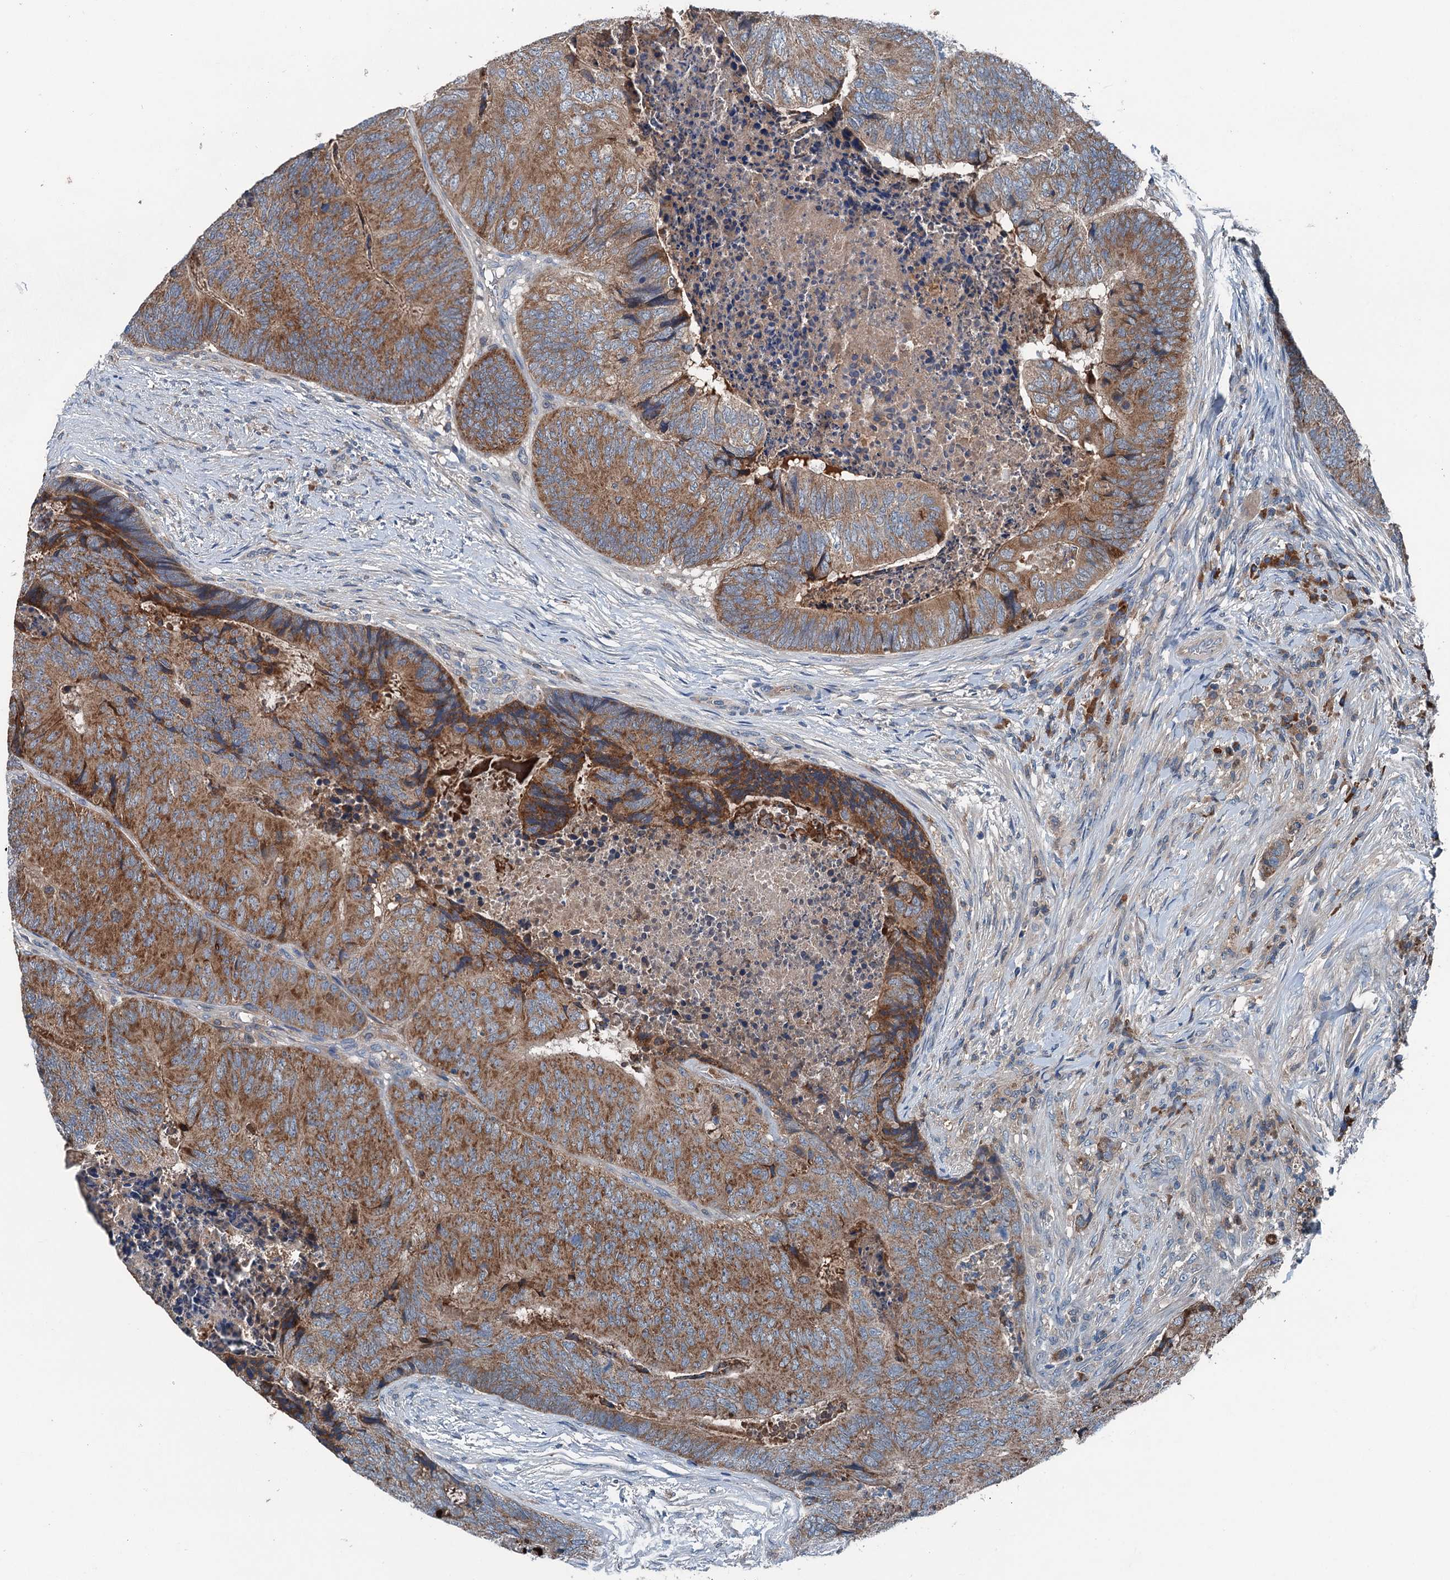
{"staining": {"intensity": "moderate", "quantity": ">75%", "location": "cytoplasmic/membranous"}, "tissue": "colorectal cancer", "cell_type": "Tumor cells", "image_type": "cancer", "snomed": [{"axis": "morphology", "description": "Adenocarcinoma, NOS"}, {"axis": "topography", "description": "Colon"}], "caption": "Protein staining by IHC shows moderate cytoplasmic/membranous positivity in about >75% of tumor cells in colorectal adenocarcinoma.", "gene": "PDSS1", "patient": {"sex": "female", "age": 67}}